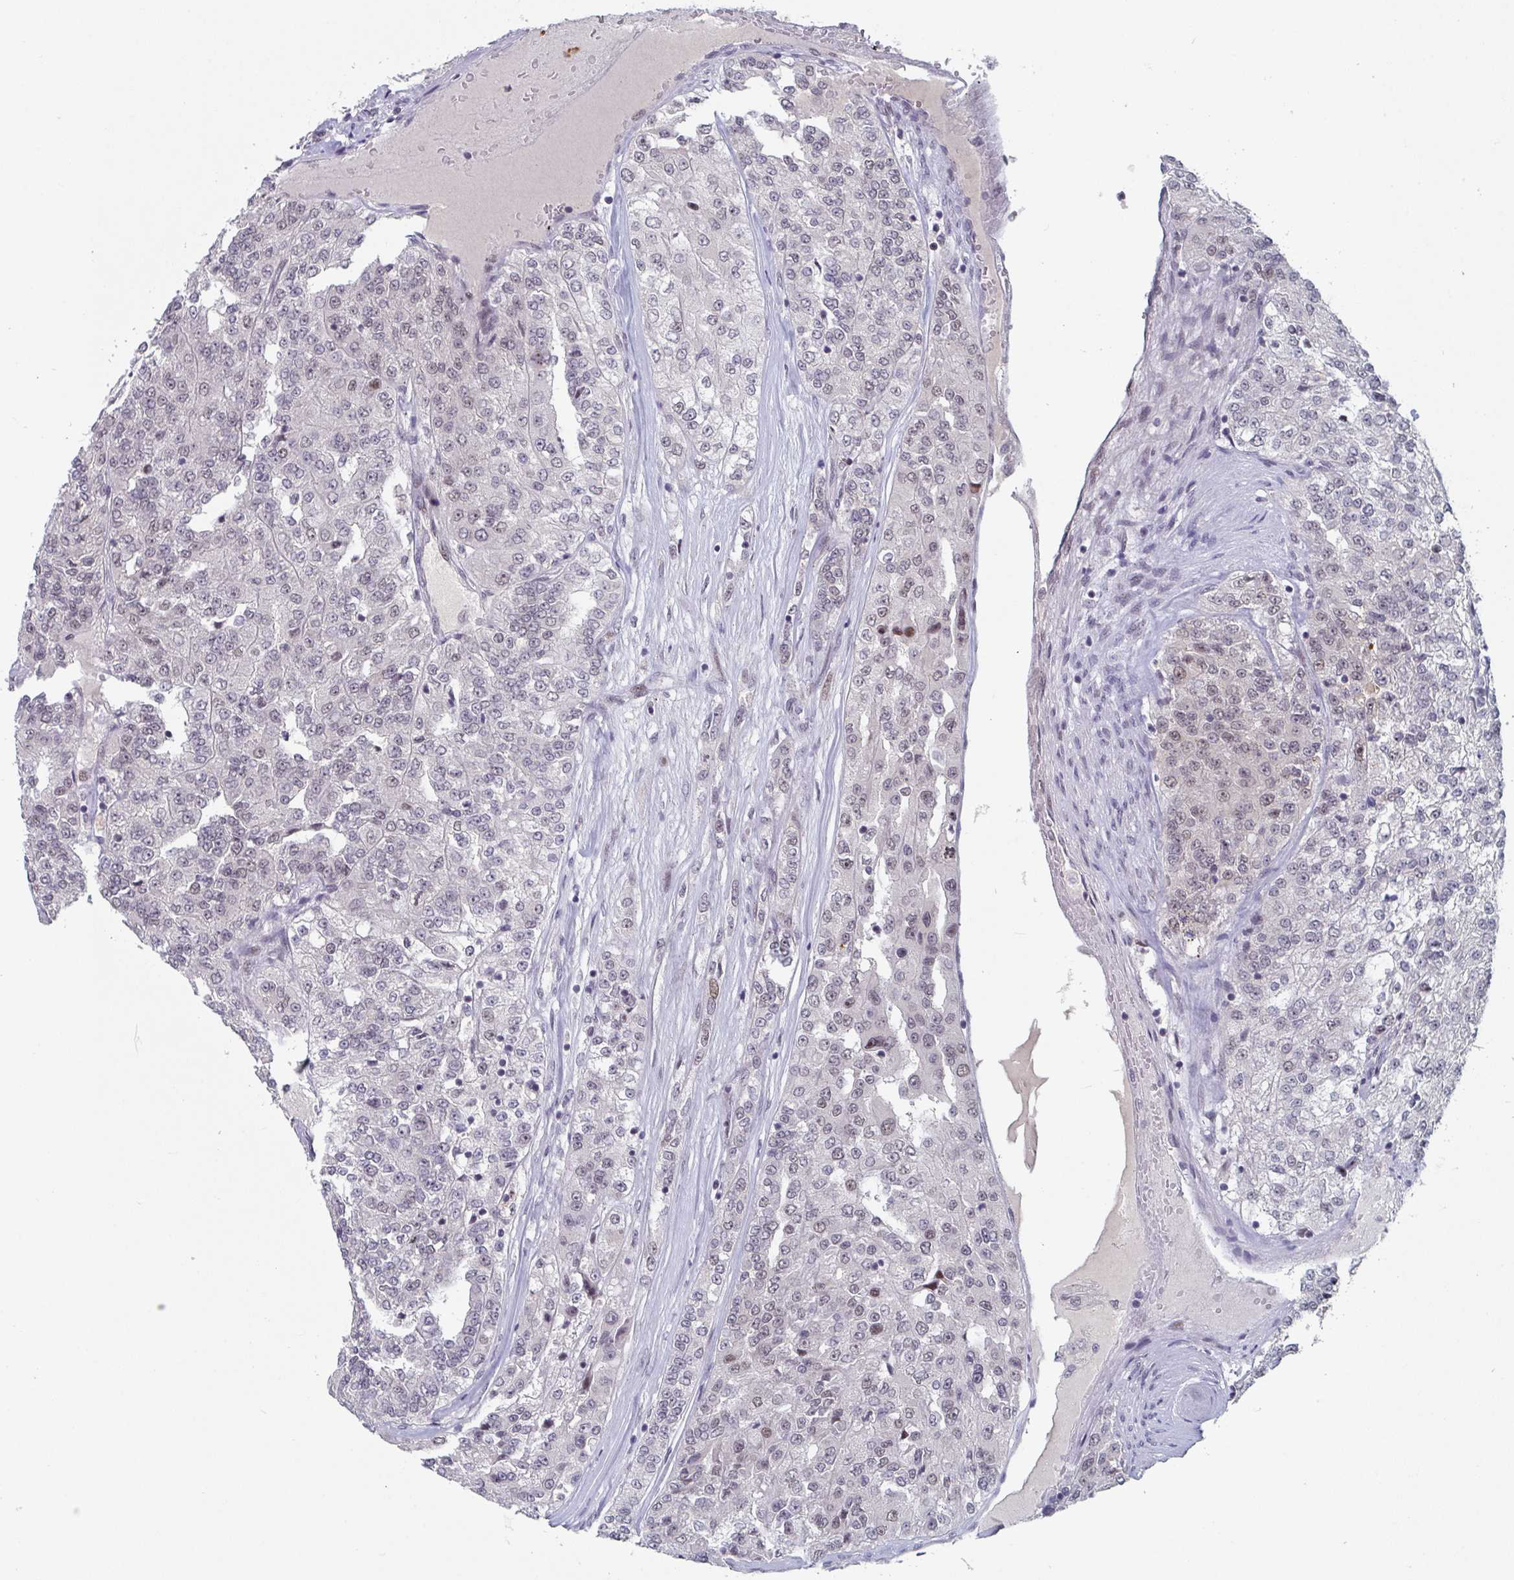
{"staining": {"intensity": "moderate", "quantity": "<25%", "location": "nuclear"}, "tissue": "renal cancer", "cell_type": "Tumor cells", "image_type": "cancer", "snomed": [{"axis": "morphology", "description": "Adenocarcinoma, NOS"}, {"axis": "topography", "description": "Kidney"}], "caption": "Renal cancer was stained to show a protein in brown. There is low levels of moderate nuclear expression in approximately <25% of tumor cells.", "gene": "RNF212", "patient": {"sex": "female", "age": 63}}